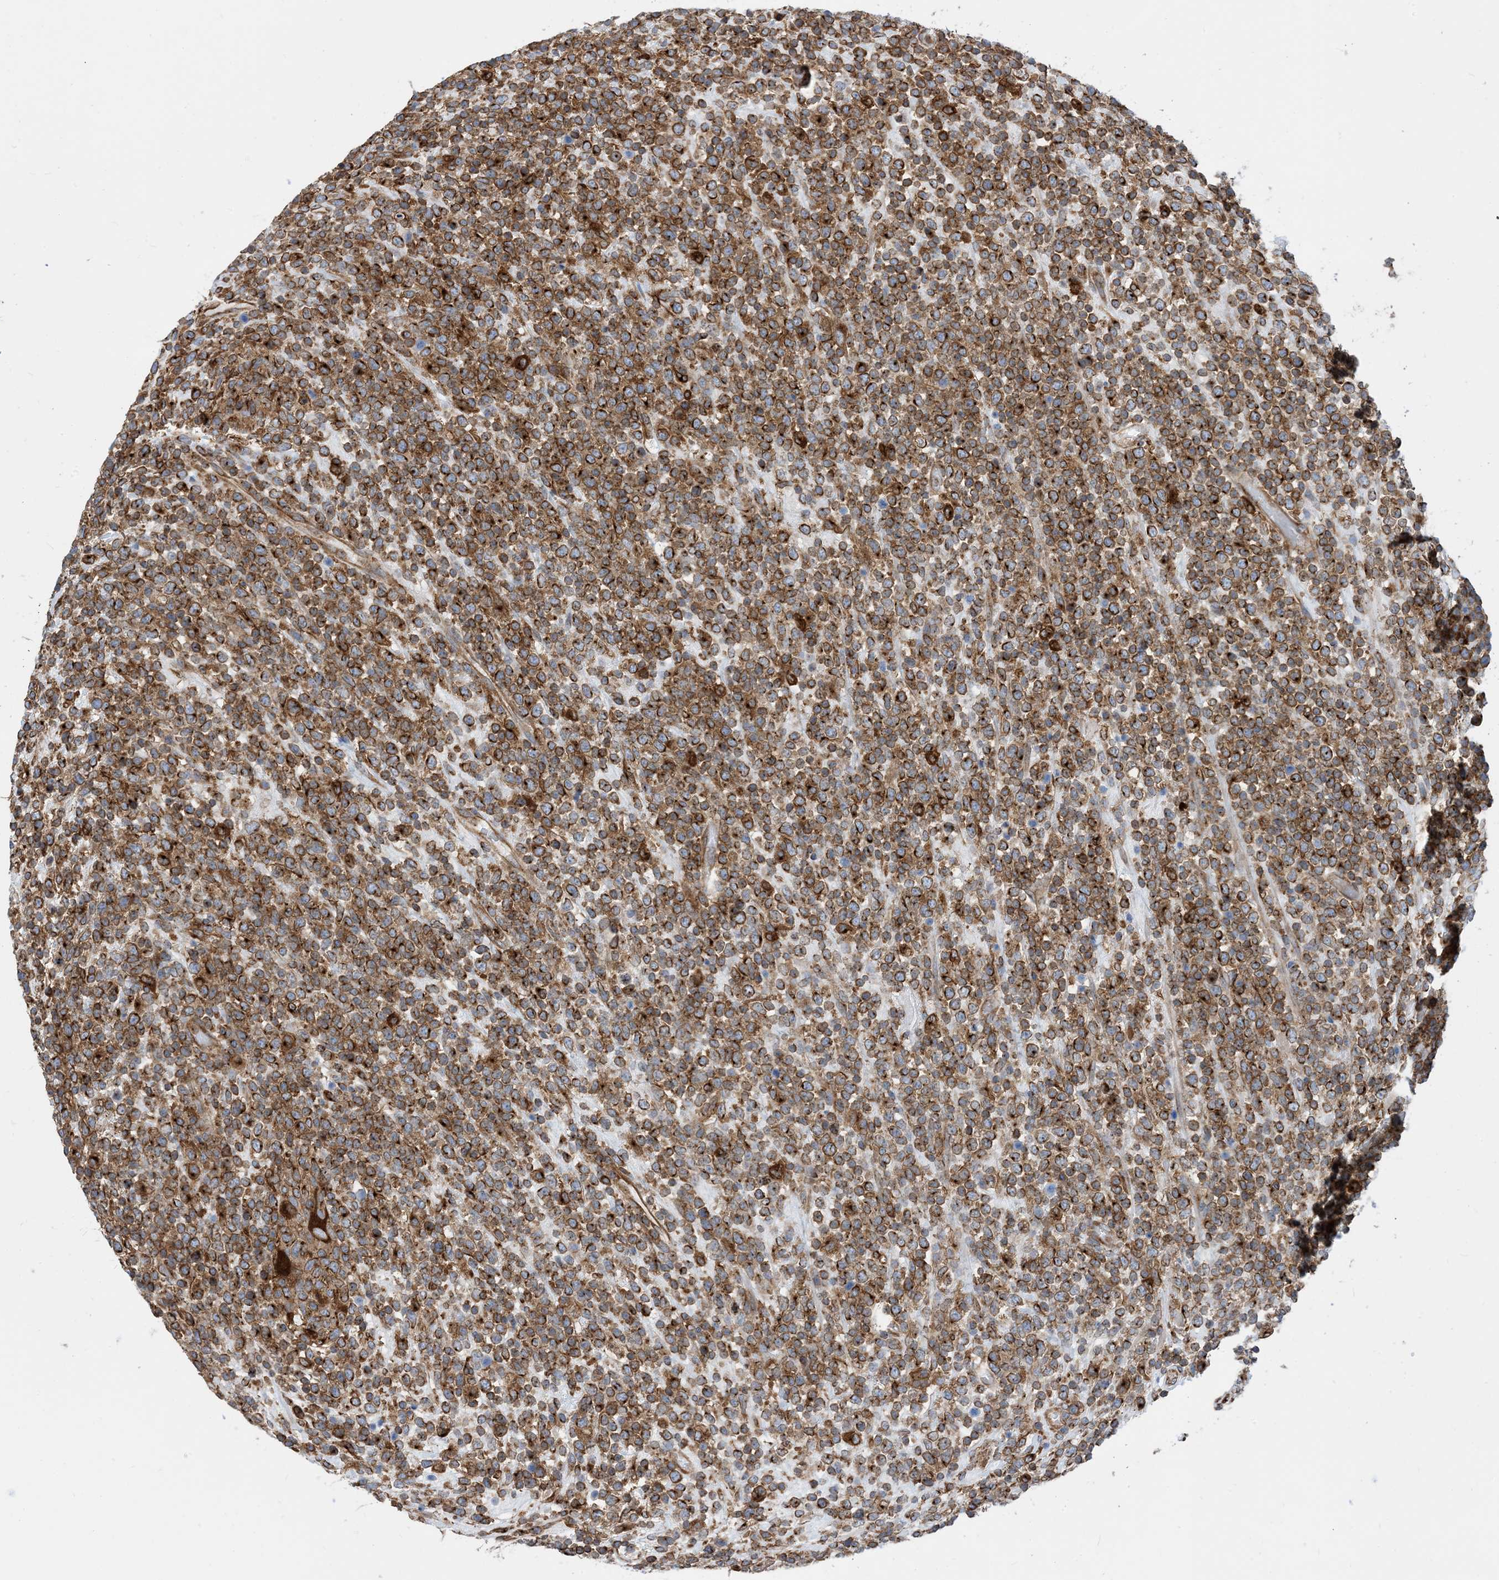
{"staining": {"intensity": "moderate", "quantity": ">75%", "location": "cytoplasmic/membranous"}, "tissue": "lymphoma", "cell_type": "Tumor cells", "image_type": "cancer", "snomed": [{"axis": "morphology", "description": "Malignant lymphoma, non-Hodgkin's type, High grade"}, {"axis": "topography", "description": "Colon"}], "caption": "IHC micrograph of neoplastic tissue: malignant lymphoma, non-Hodgkin's type (high-grade) stained using immunohistochemistry reveals medium levels of moderate protein expression localized specifically in the cytoplasmic/membranous of tumor cells, appearing as a cytoplasmic/membranous brown color.", "gene": "DYNC1LI1", "patient": {"sex": "female", "age": 53}}